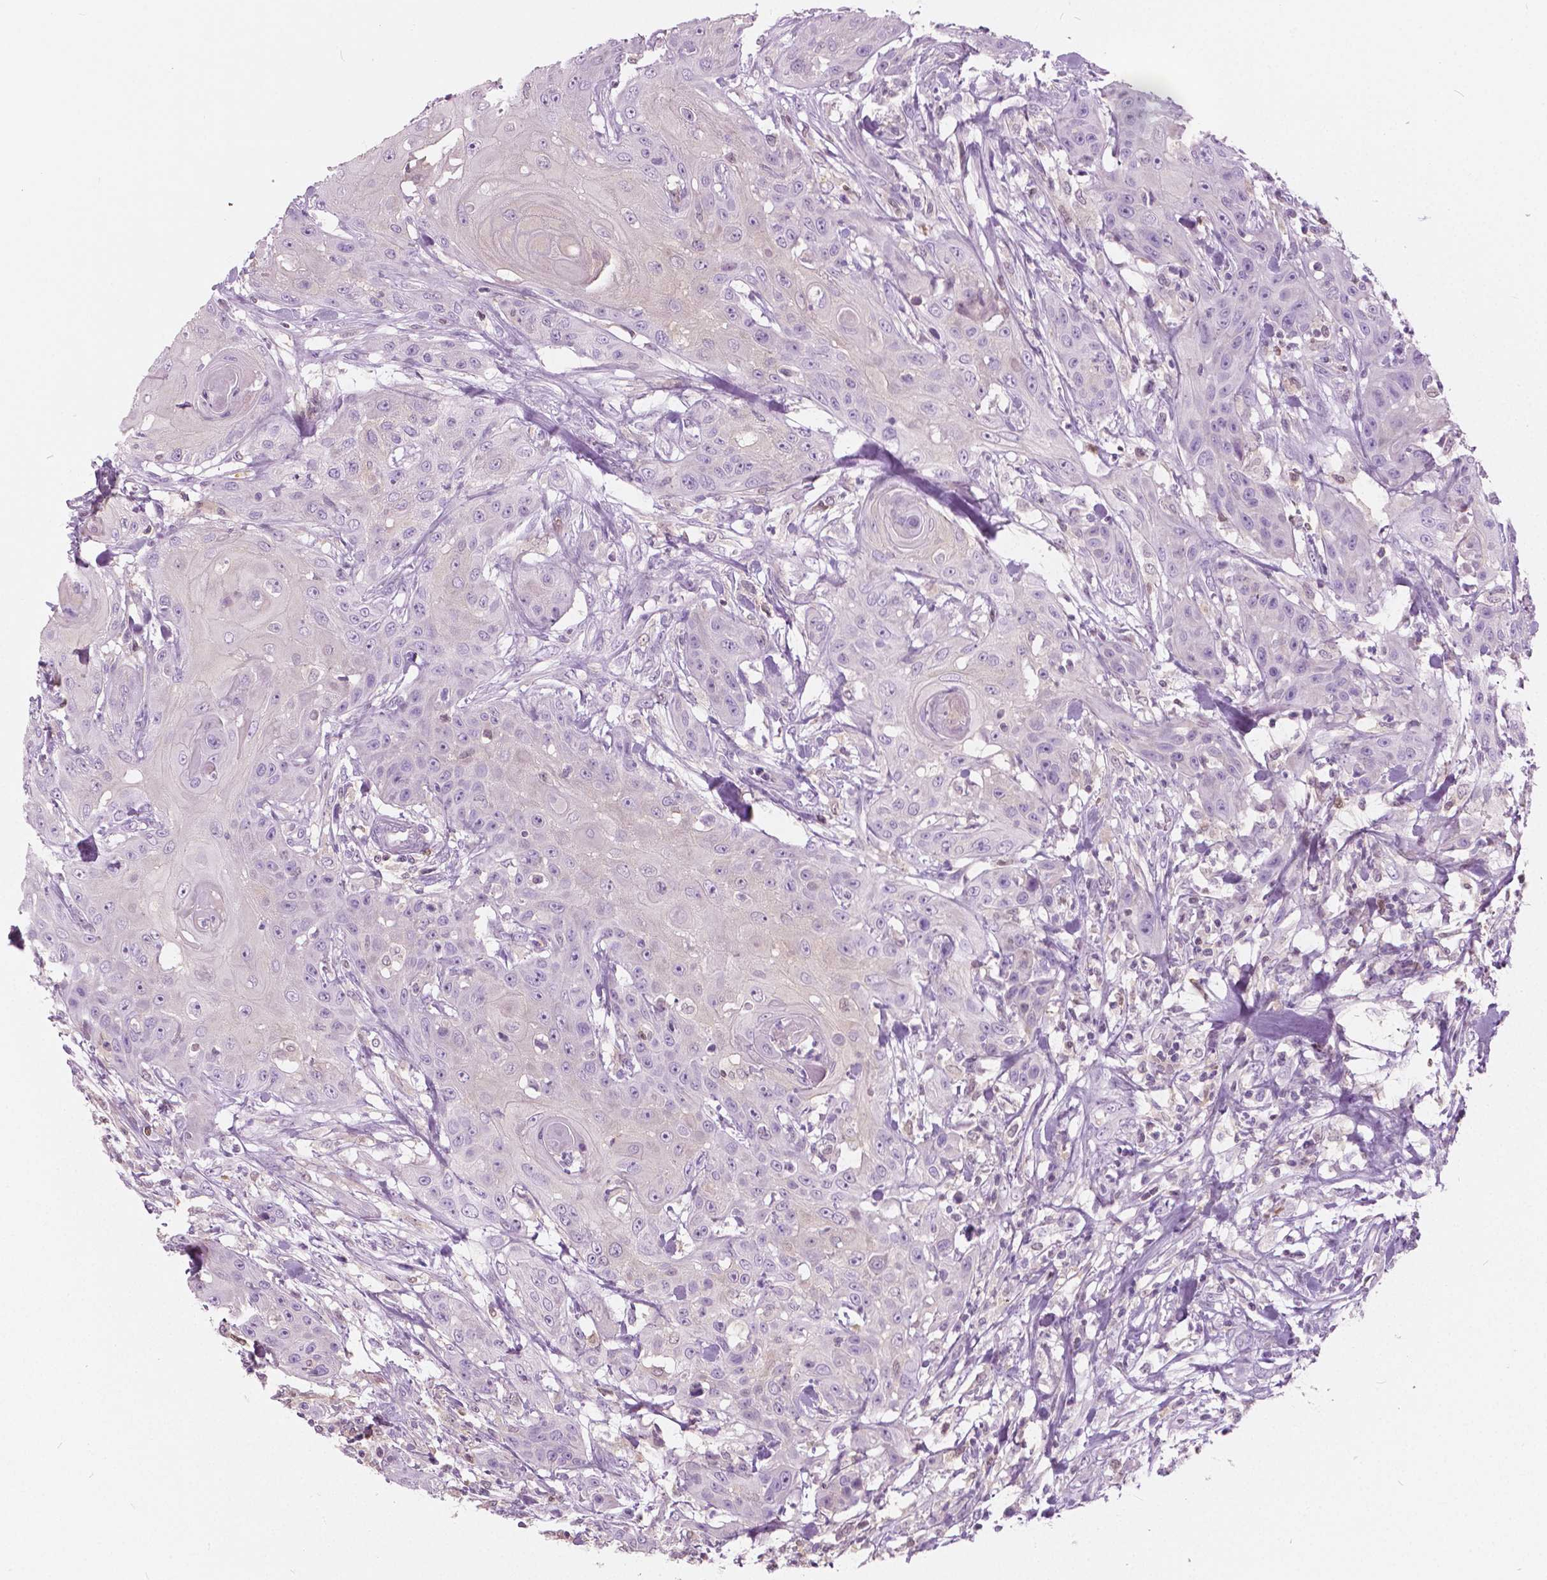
{"staining": {"intensity": "negative", "quantity": "none", "location": "none"}, "tissue": "head and neck cancer", "cell_type": "Tumor cells", "image_type": "cancer", "snomed": [{"axis": "morphology", "description": "Squamous cell carcinoma, NOS"}, {"axis": "topography", "description": "Oral tissue"}, {"axis": "topography", "description": "Head-Neck"}], "caption": "Histopathology image shows no significant protein expression in tumor cells of head and neck squamous cell carcinoma.", "gene": "GALM", "patient": {"sex": "female", "age": 55}}